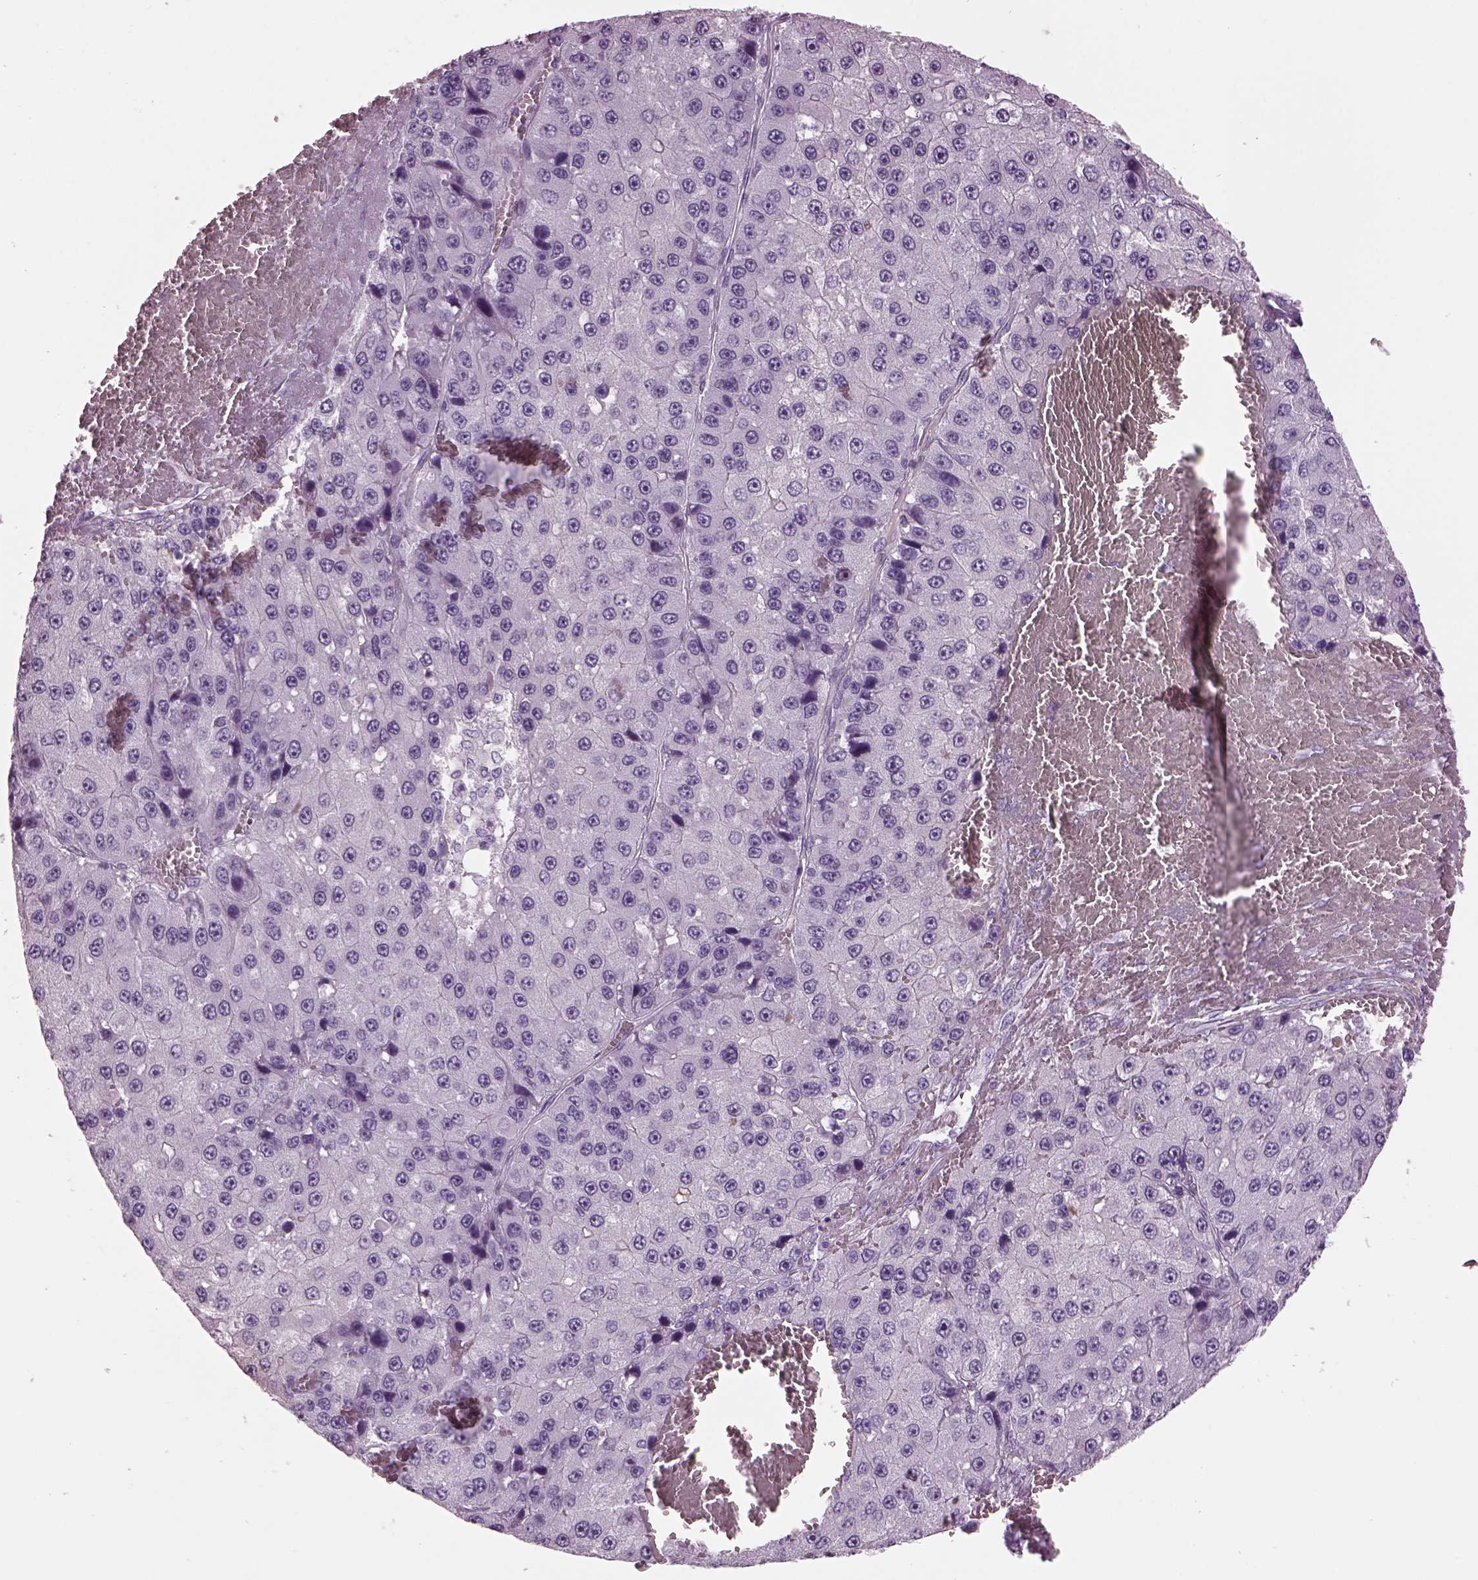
{"staining": {"intensity": "negative", "quantity": "none", "location": "none"}, "tissue": "liver cancer", "cell_type": "Tumor cells", "image_type": "cancer", "snomed": [{"axis": "morphology", "description": "Carcinoma, Hepatocellular, NOS"}, {"axis": "topography", "description": "Liver"}], "caption": "Tumor cells are negative for brown protein staining in hepatocellular carcinoma (liver). (DAB immunohistochemistry (IHC) visualized using brightfield microscopy, high magnification).", "gene": "KRTAP3-2", "patient": {"sex": "female", "age": 73}}